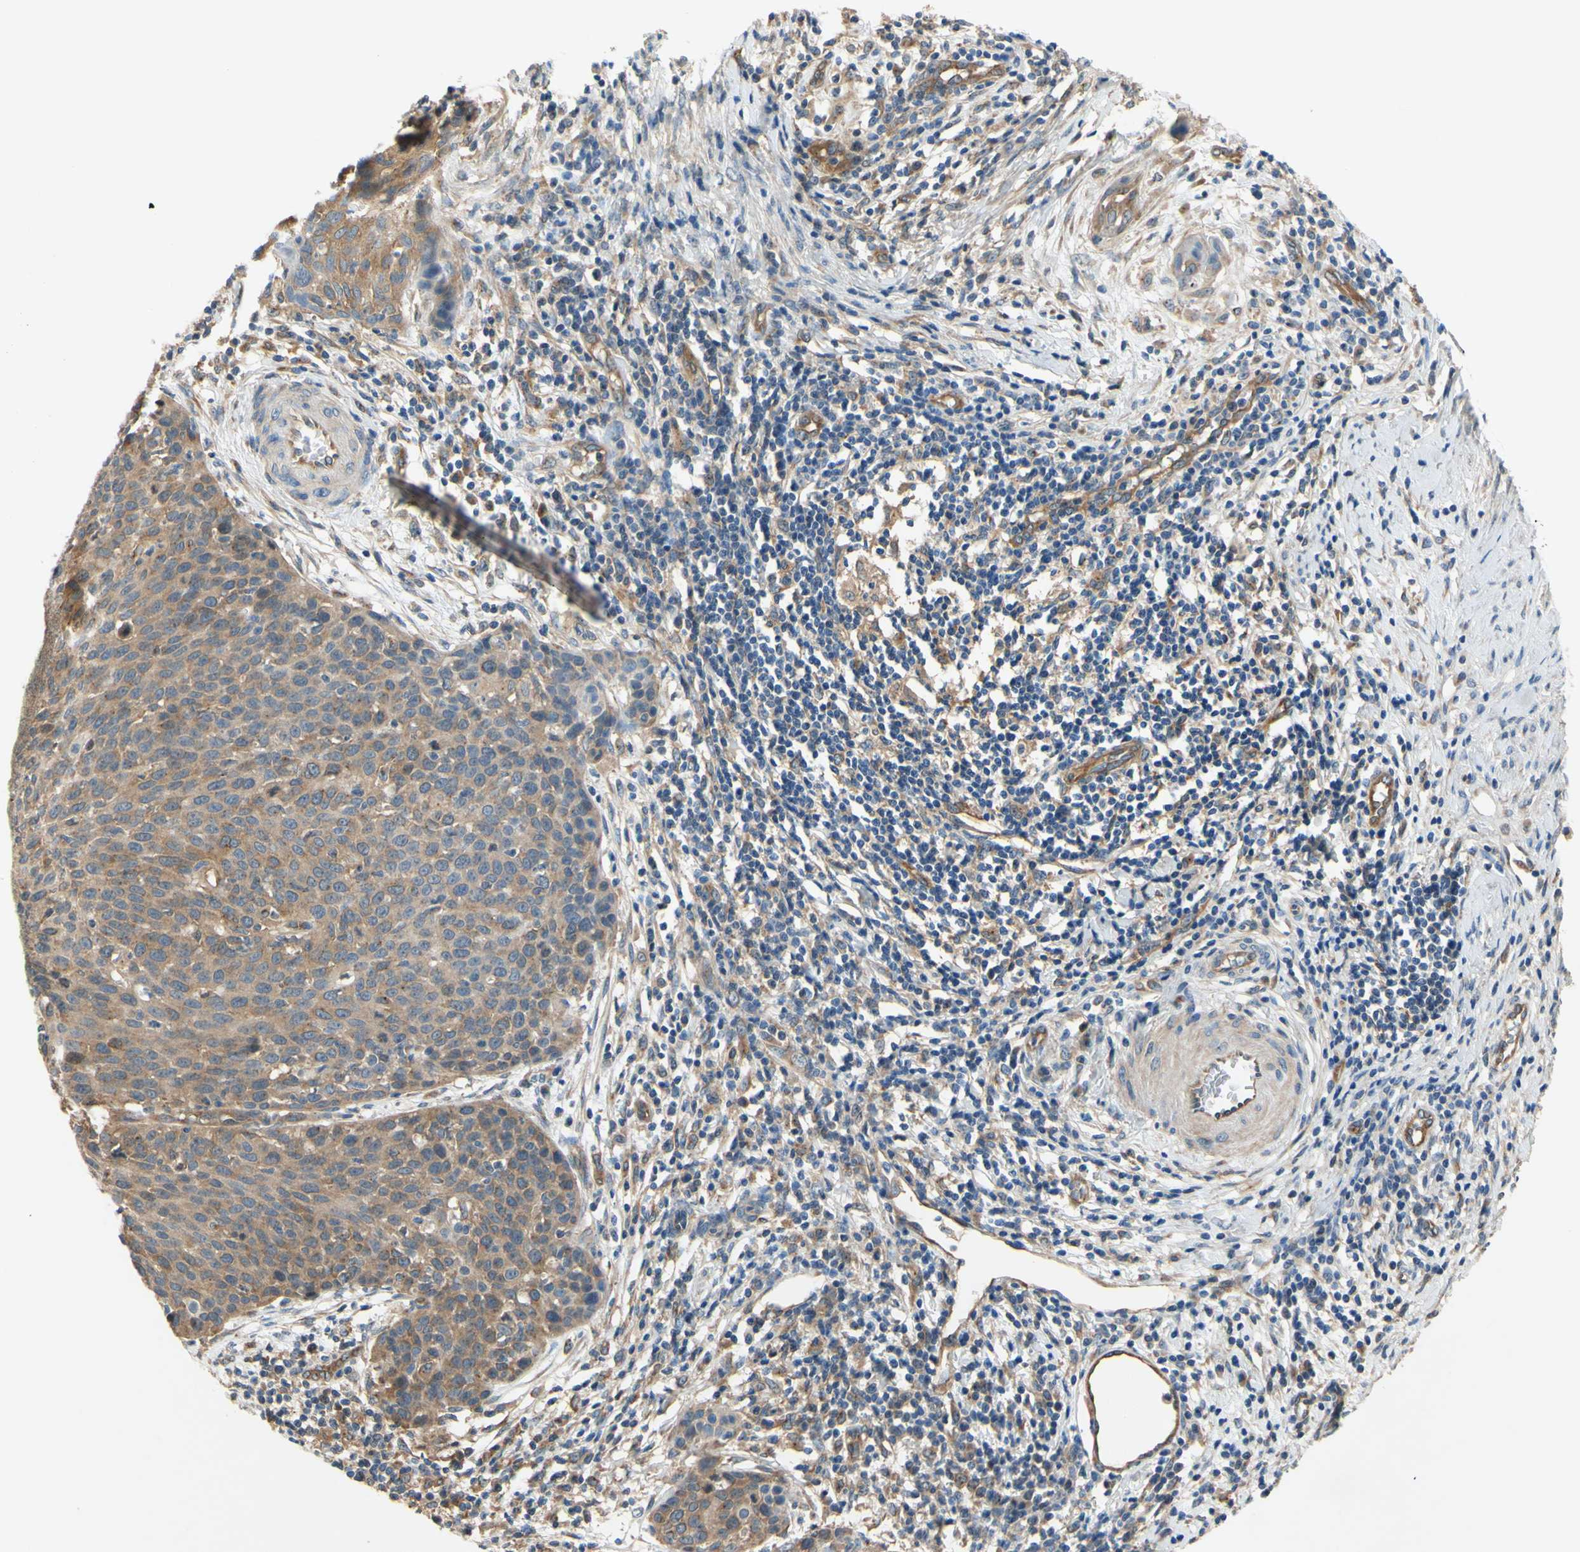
{"staining": {"intensity": "moderate", "quantity": ">75%", "location": "cytoplasmic/membranous"}, "tissue": "cervical cancer", "cell_type": "Tumor cells", "image_type": "cancer", "snomed": [{"axis": "morphology", "description": "Squamous cell carcinoma, NOS"}, {"axis": "topography", "description": "Cervix"}], "caption": "A micrograph of human cervical cancer (squamous cell carcinoma) stained for a protein exhibits moderate cytoplasmic/membranous brown staining in tumor cells.", "gene": "DYNLRB1", "patient": {"sex": "female", "age": 38}}